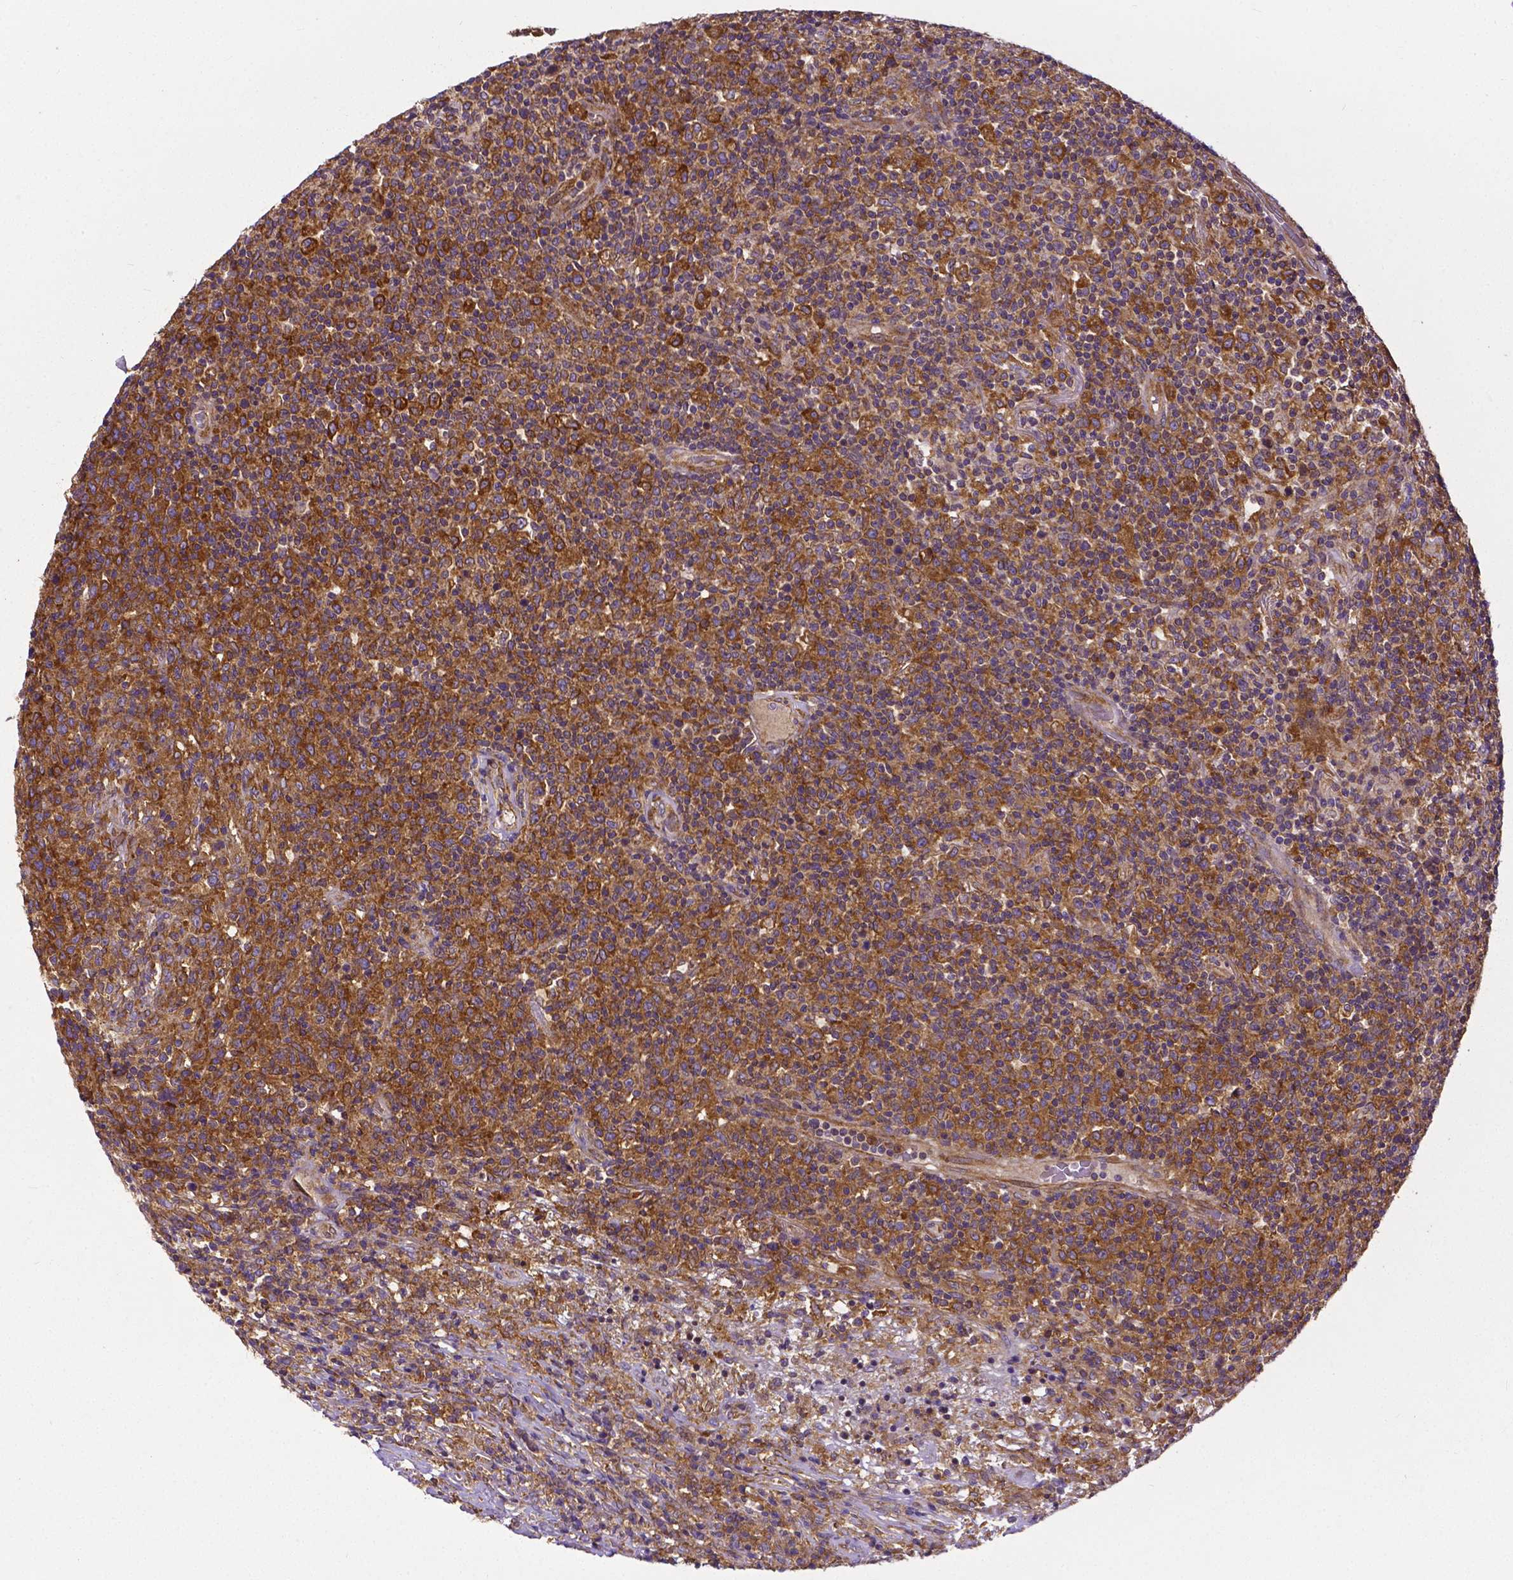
{"staining": {"intensity": "moderate", "quantity": ">75%", "location": "cytoplasmic/membranous"}, "tissue": "lymphoma", "cell_type": "Tumor cells", "image_type": "cancer", "snomed": [{"axis": "morphology", "description": "Malignant lymphoma, non-Hodgkin's type, High grade"}, {"axis": "topography", "description": "Lung"}], "caption": "IHC (DAB) staining of lymphoma displays moderate cytoplasmic/membranous protein positivity in about >75% of tumor cells.", "gene": "DICER1", "patient": {"sex": "male", "age": 79}}